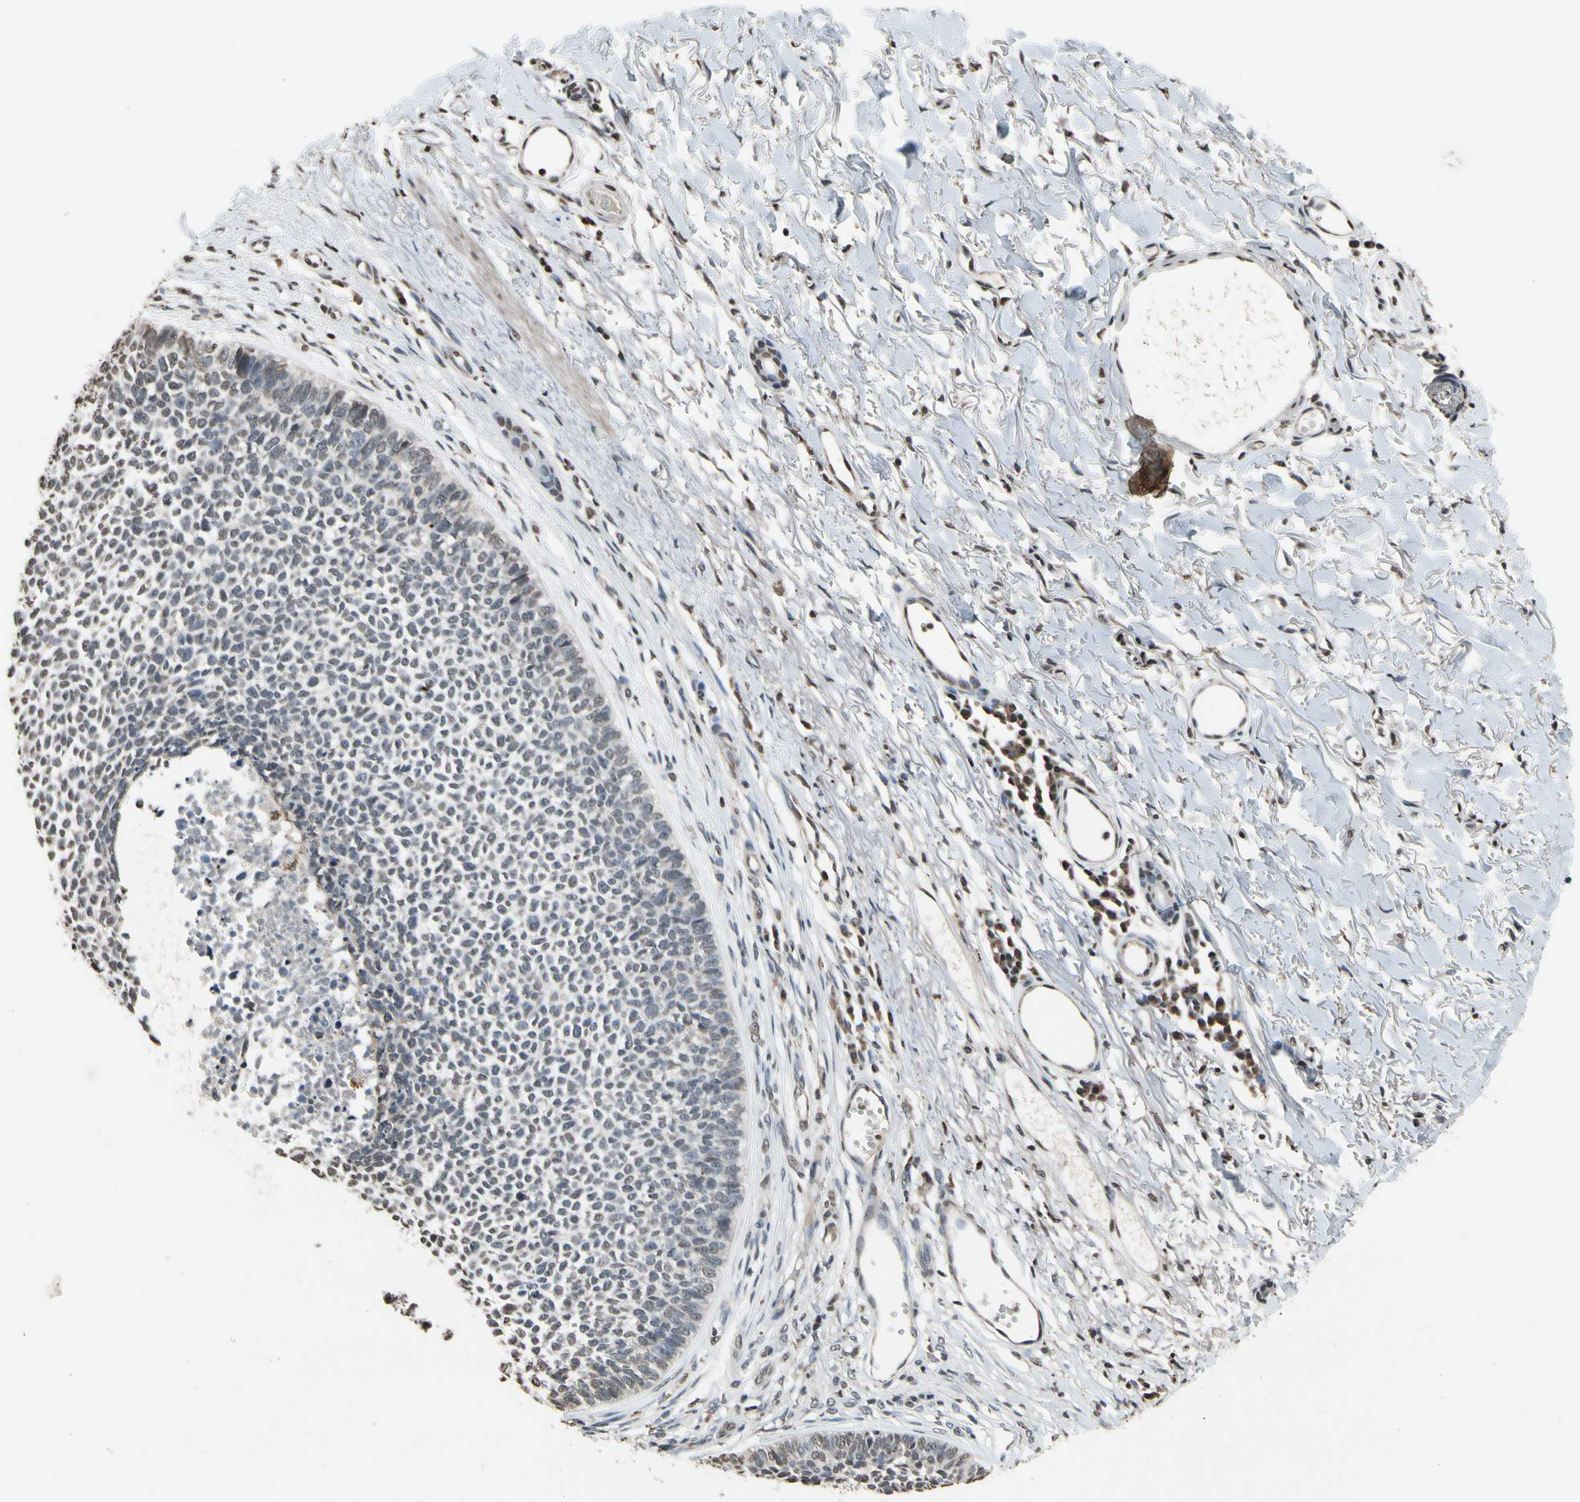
{"staining": {"intensity": "weak", "quantity": "25%-75%", "location": "nuclear"}, "tissue": "skin cancer", "cell_type": "Tumor cells", "image_type": "cancer", "snomed": [{"axis": "morphology", "description": "Basal cell carcinoma"}, {"axis": "topography", "description": "Skin"}], "caption": "This micrograph shows immunohistochemistry staining of human skin cancer, with low weak nuclear expression in approximately 25%-75% of tumor cells.", "gene": "HIPK2", "patient": {"sex": "female", "age": 84}}